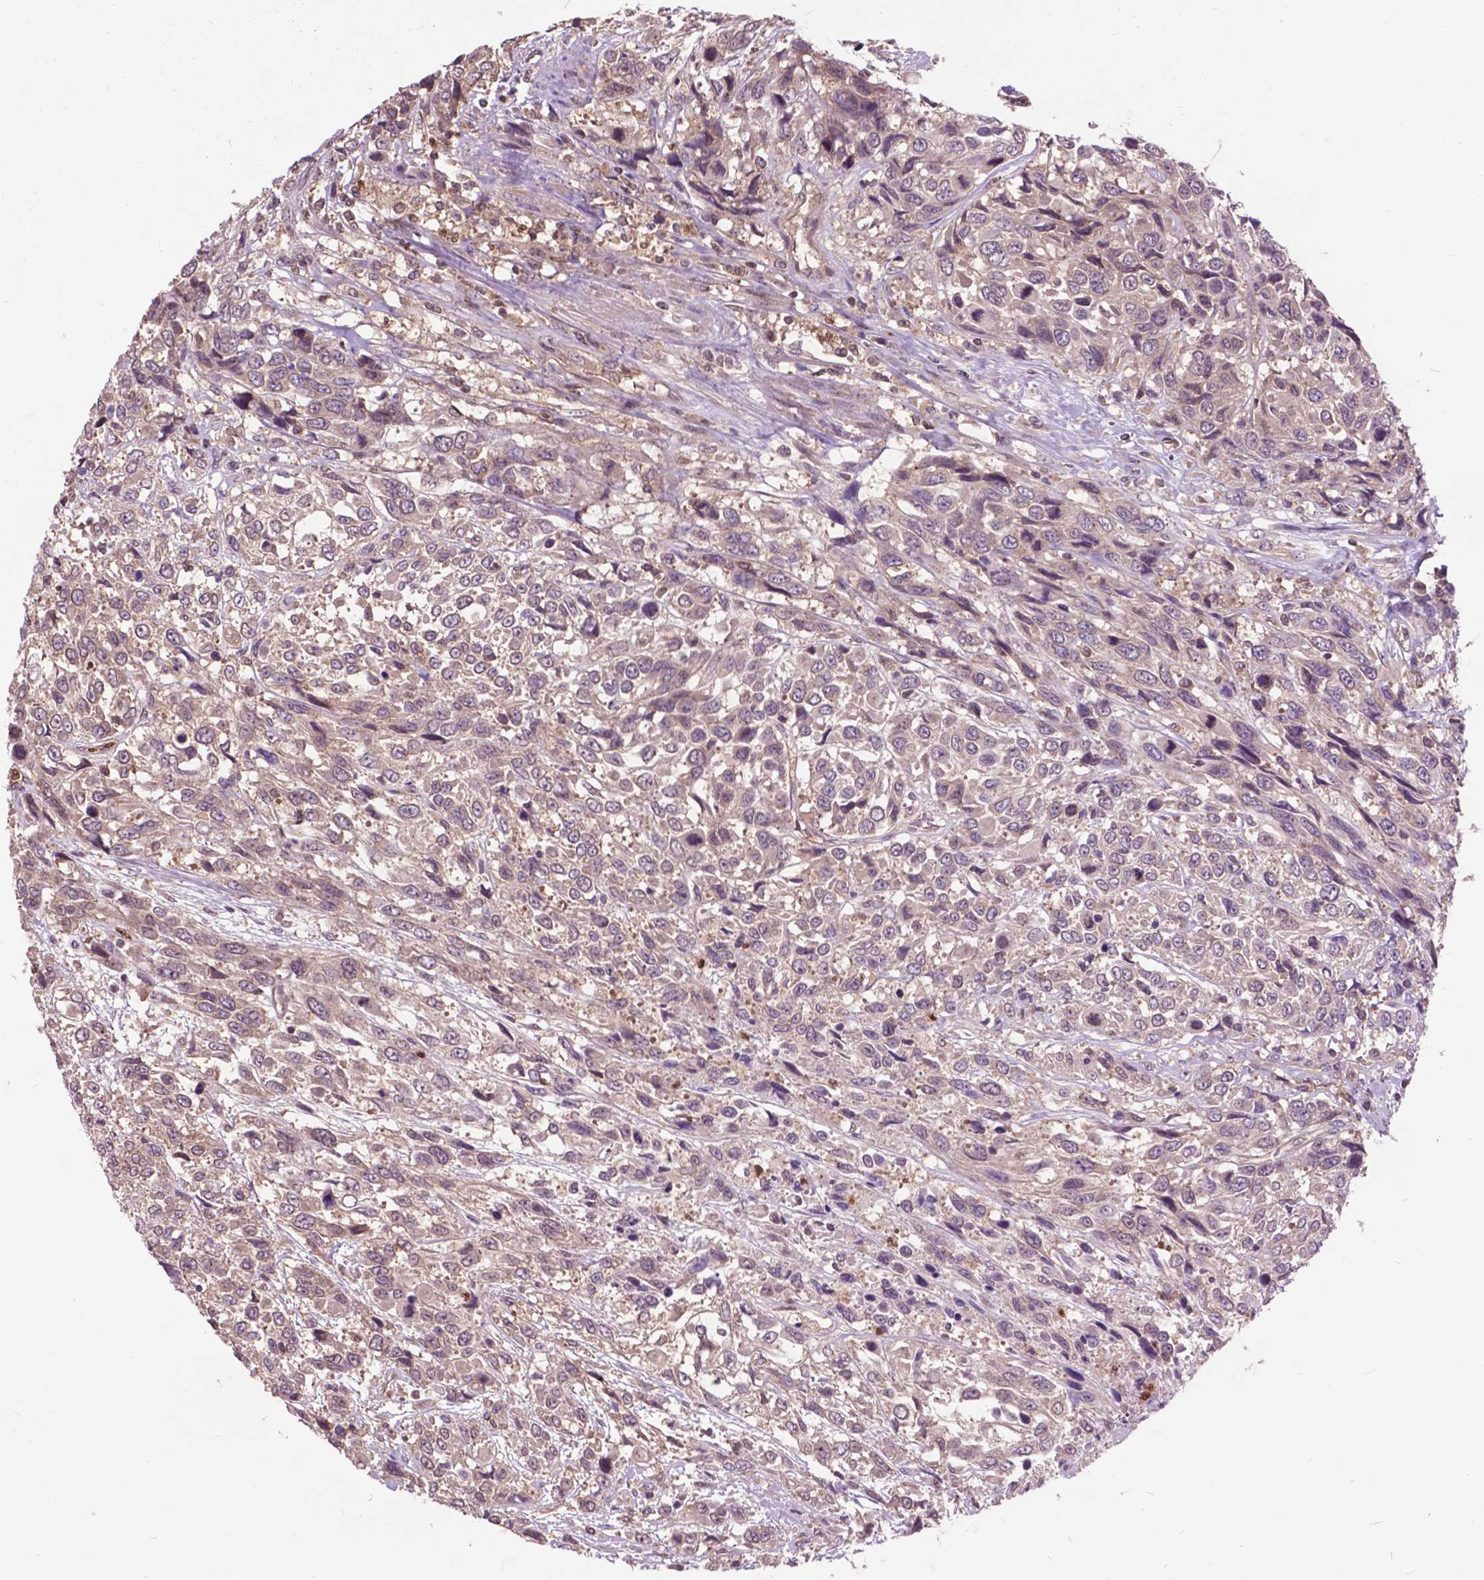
{"staining": {"intensity": "weak", "quantity": ">75%", "location": "cytoplasmic/membranous"}, "tissue": "urothelial cancer", "cell_type": "Tumor cells", "image_type": "cancer", "snomed": [{"axis": "morphology", "description": "Urothelial carcinoma, High grade"}, {"axis": "topography", "description": "Urinary bladder"}], "caption": "IHC photomicrograph of urothelial carcinoma (high-grade) stained for a protein (brown), which shows low levels of weak cytoplasmic/membranous positivity in approximately >75% of tumor cells.", "gene": "ARAF", "patient": {"sex": "female", "age": 70}}